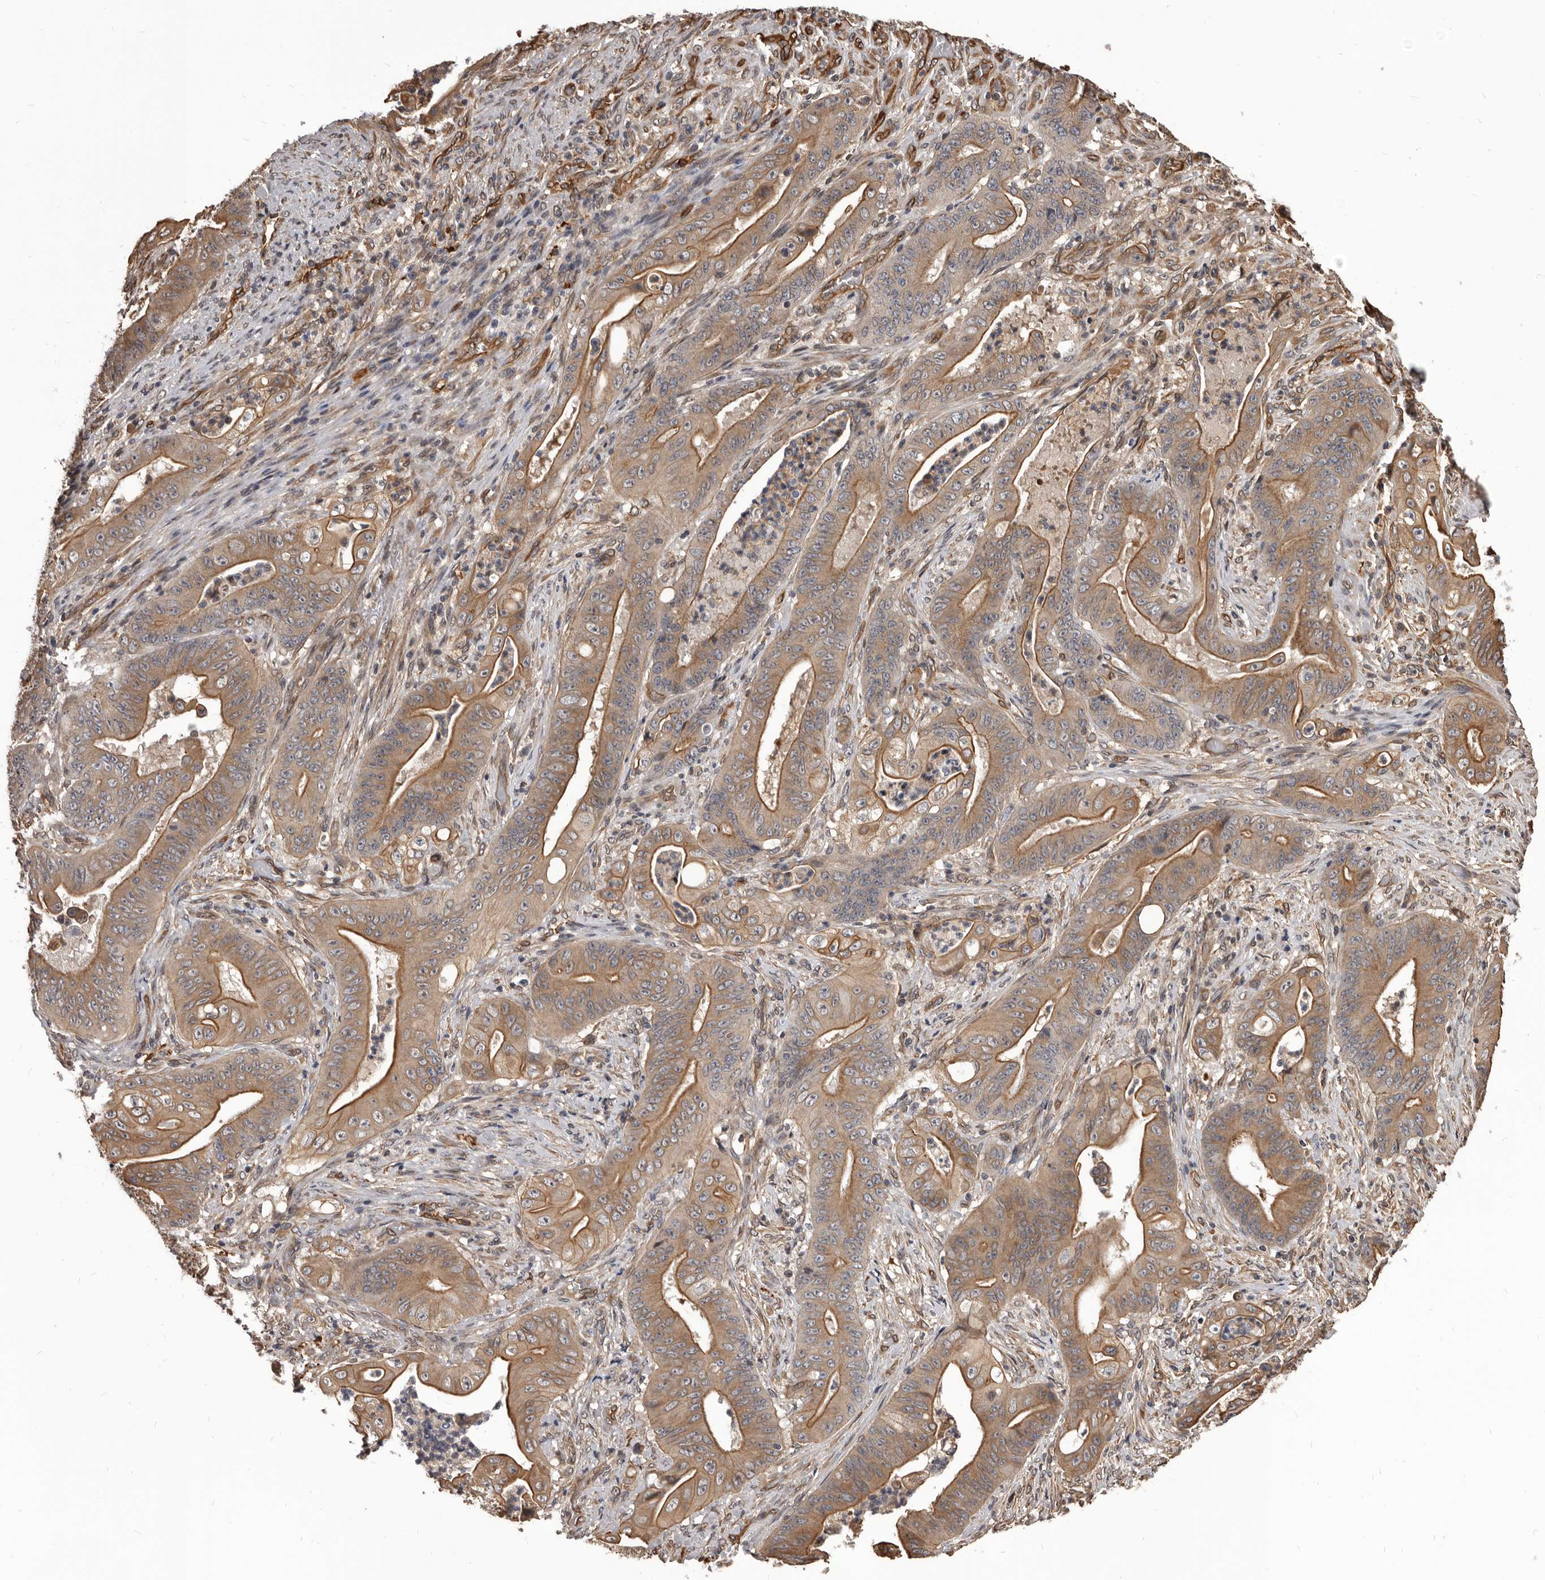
{"staining": {"intensity": "moderate", "quantity": ">75%", "location": "cytoplasmic/membranous"}, "tissue": "stomach cancer", "cell_type": "Tumor cells", "image_type": "cancer", "snomed": [{"axis": "morphology", "description": "Adenocarcinoma, NOS"}, {"axis": "topography", "description": "Stomach"}], "caption": "Immunohistochemistry (IHC) of human adenocarcinoma (stomach) displays medium levels of moderate cytoplasmic/membranous expression in approximately >75% of tumor cells.", "gene": "ADAMTS20", "patient": {"sex": "female", "age": 73}}